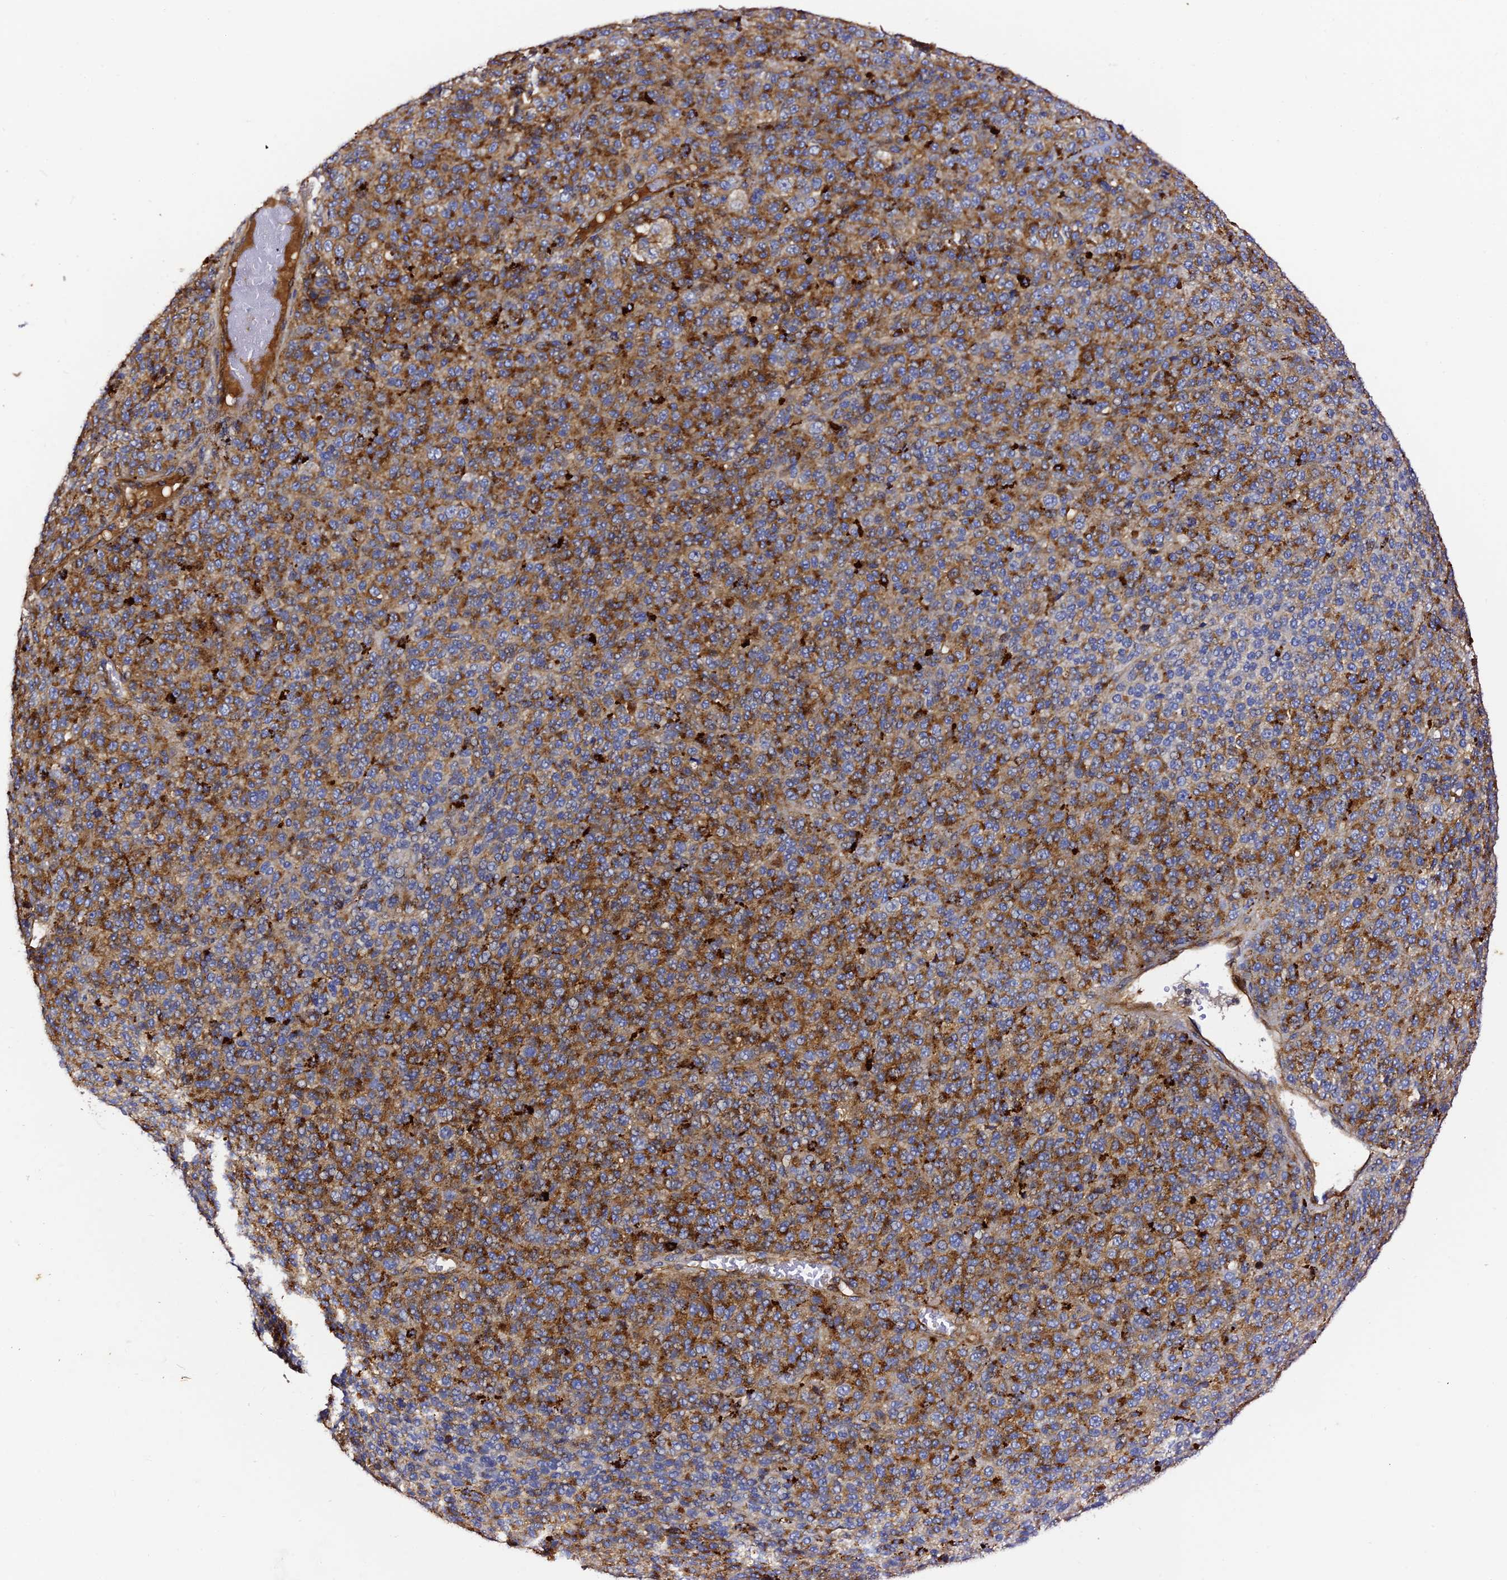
{"staining": {"intensity": "strong", "quantity": ">75%", "location": "cytoplasmic/membranous"}, "tissue": "melanoma", "cell_type": "Tumor cells", "image_type": "cancer", "snomed": [{"axis": "morphology", "description": "Malignant melanoma, Metastatic site"}, {"axis": "topography", "description": "Brain"}], "caption": "Human malignant melanoma (metastatic site) stained with a brown dye reveals strong cytoplasmic/membranous positive expression in approximately >75% of tumor cells.", "gene": "TRPV2", "patient": {"sex": "female", "age": 56}}